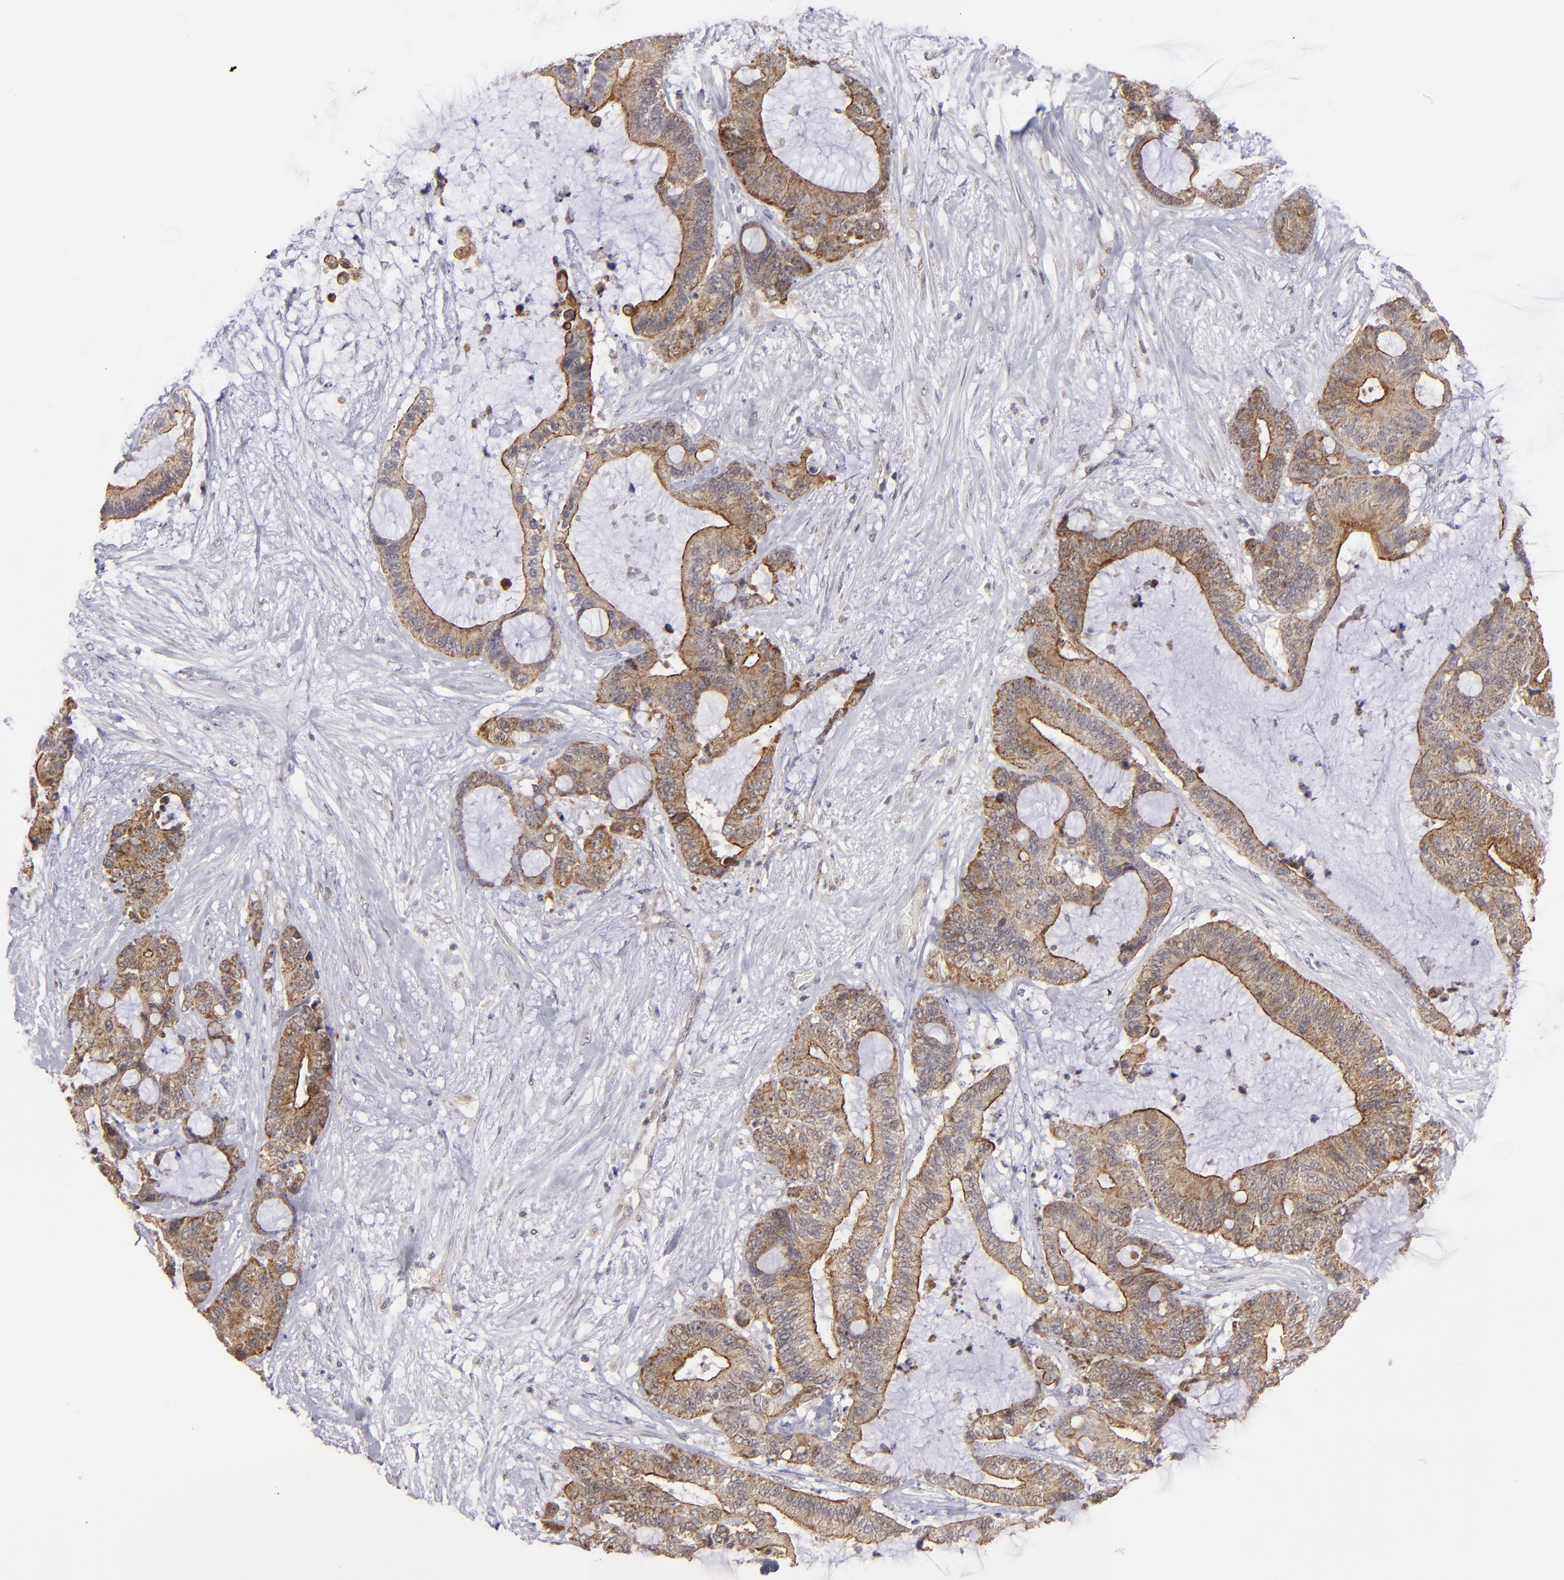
{"staining": {"intensity": "strong", "quantity": ">75%", "location": "cytoplasmic/membranous"}, "tissue": "liver cancer", "cell_type": "Tumor cells", "image_type": "cancer", "snomed": [{"axis": "morphology", "description": "Cholangiocarcinoma"}, {"axis": "topography", "description": "Liver"}], "caption": "This is a micrograph of immunohistochemistry staining of liver cholangiocarcinoma, which shows strong positivity in the cytoplasmic/membranous of tumor cells.", "gene": "GLCCI1", "patient": {"sex": "female", "age": 73}}